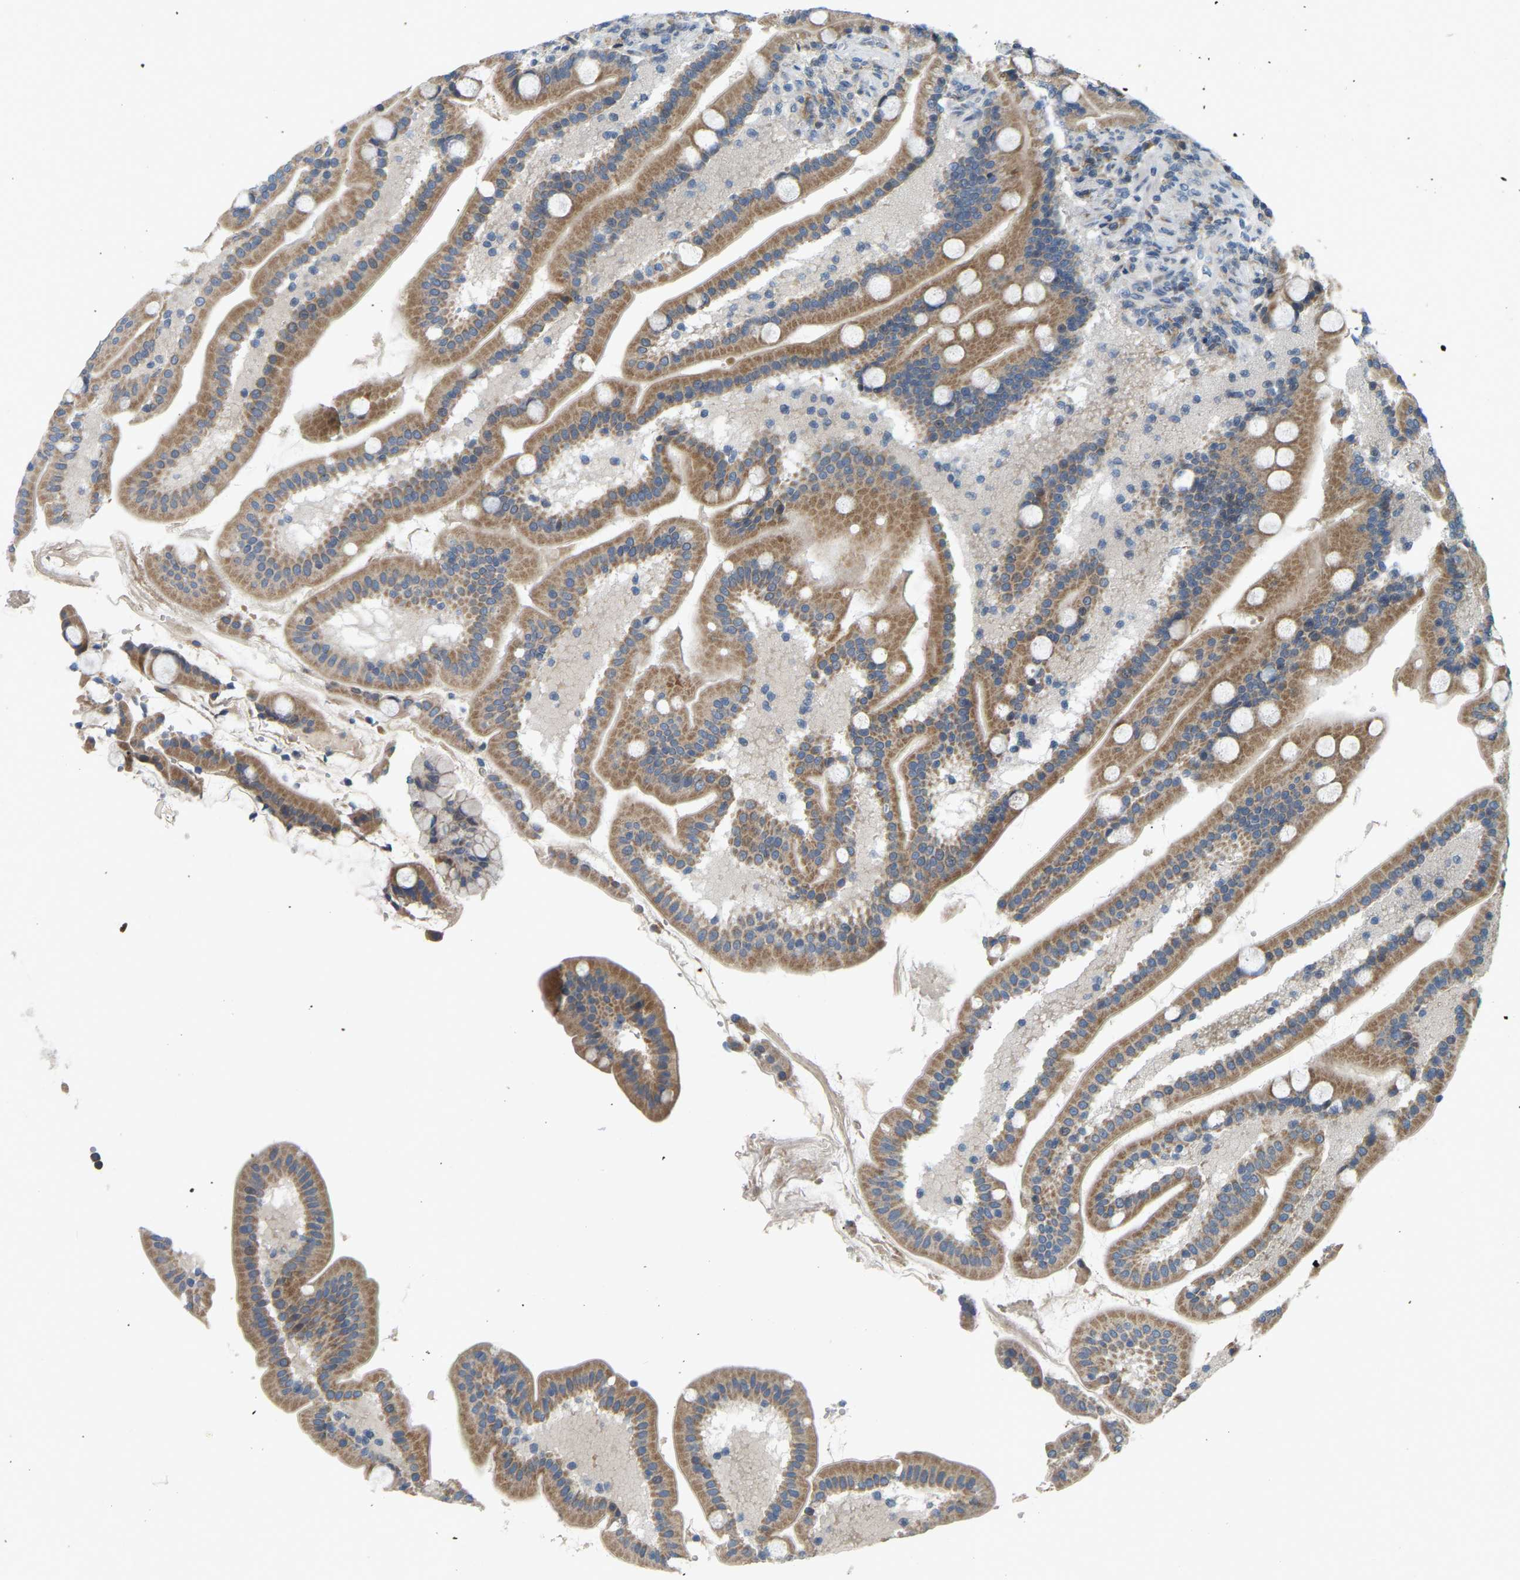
{"staining": {"intensity": "moderate", "quantity": ">75%", "location": "cytoplasmic/membranous"}, "tissue": "duodenum", "cell_type": "Glandular cells", "image_type": "normal", "snomed": [{"axis": "morphology", "description": "Normal tissue, NOS"}, {"axis": "topography", "description": "Duodenum"}], "caption": "About >75% of glandular cells in unremarkable duodenum reveal moderate cytoplasmic/membranous protein staining as visualized by brown immunohistochemical staining.", "gene": "ENSG00000283765", "patient": {"sex": "male", "age": 54}}